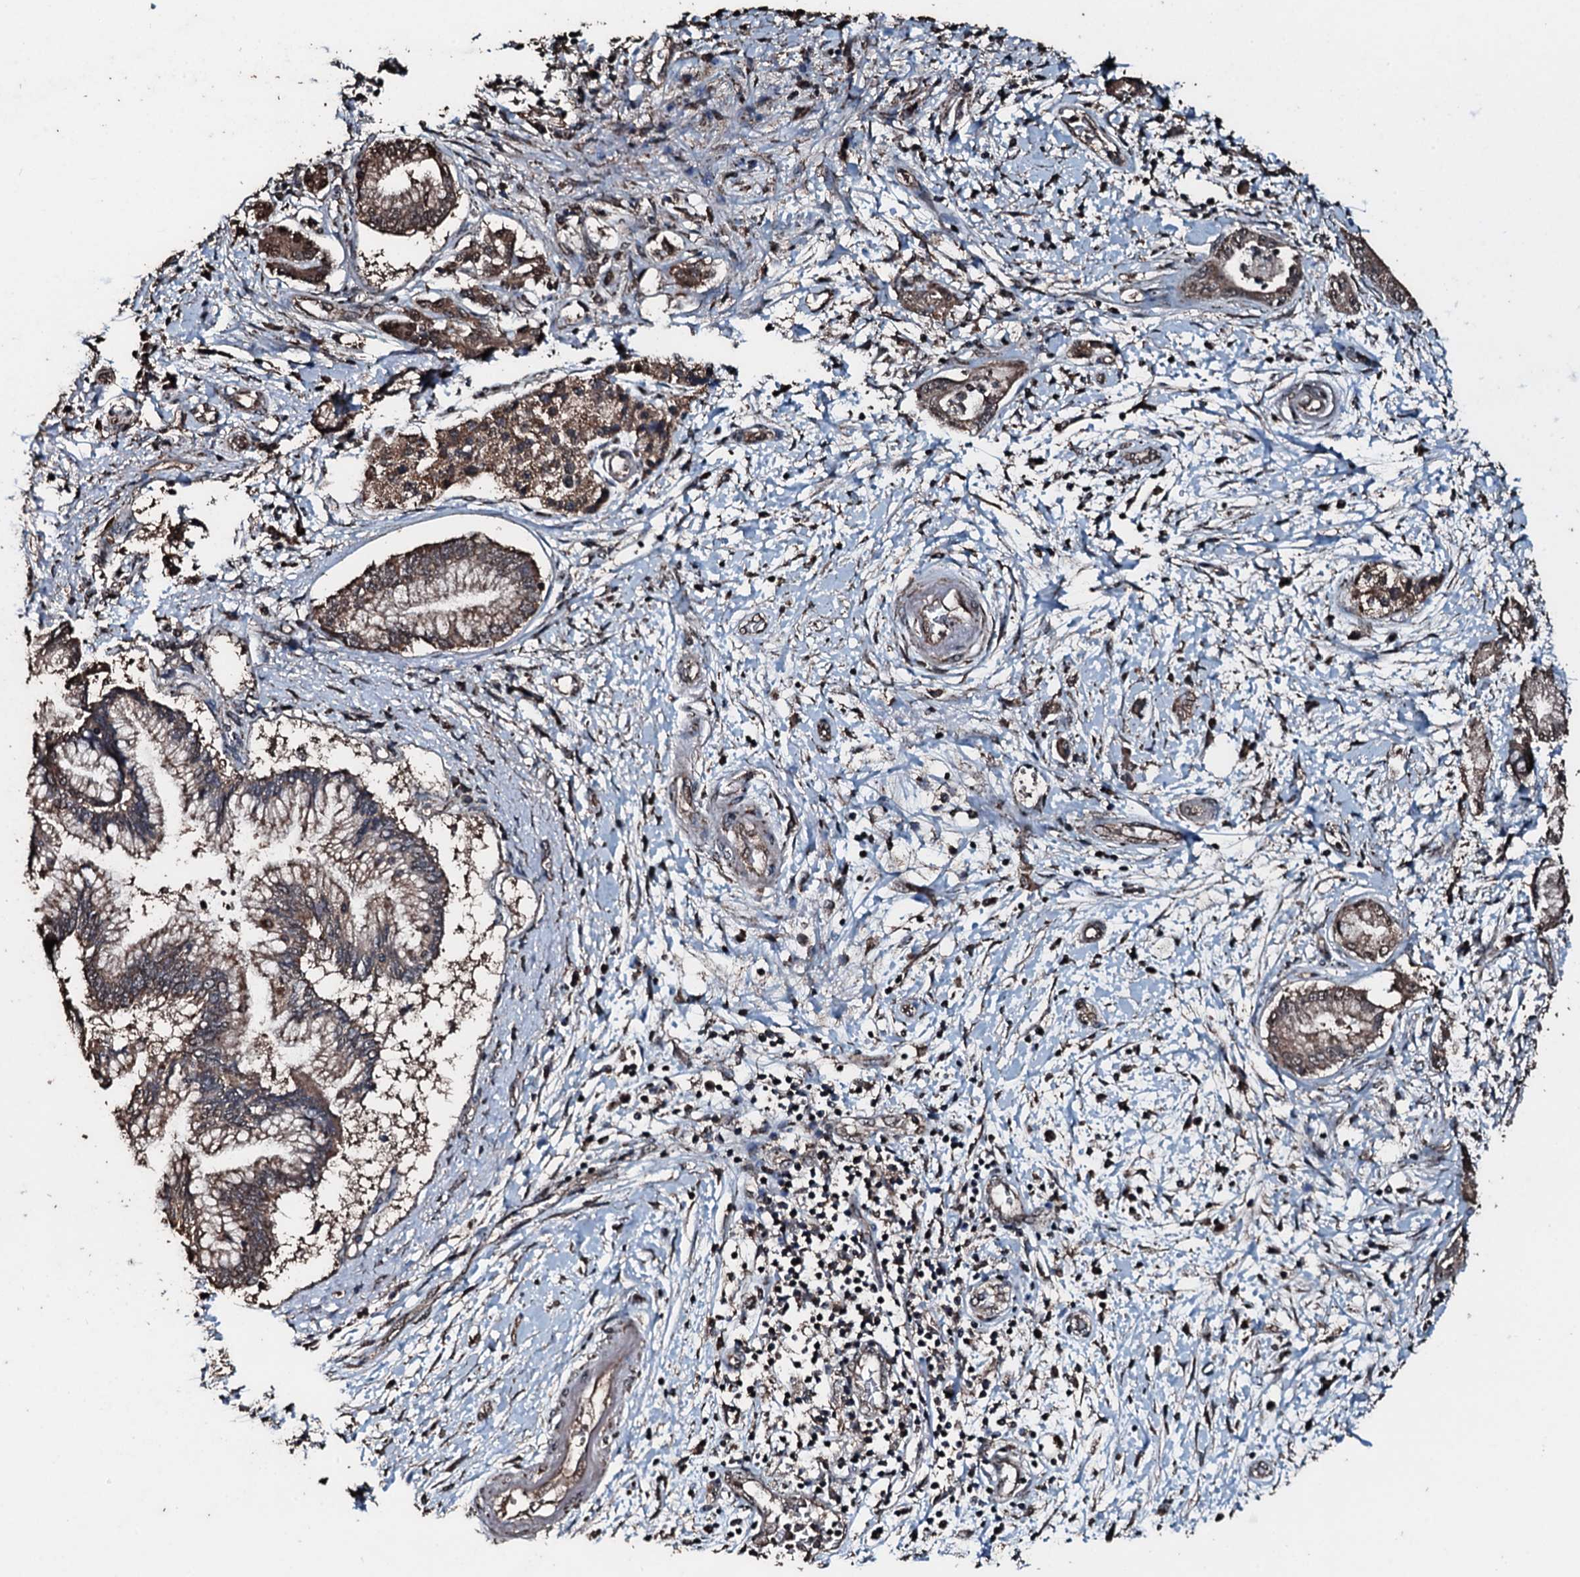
{"staining": {"intensity": "weak", "quantity": ">75%", "location": "cytoplasmic/membranous"}, "tissue": "pancreatic cancer", "cell_type": "Tumor cells", "image_type": "cancer", "snomed": [{"axis": "morphology", "description": "Adenocarcinoma, NOS"}, {"axis": "topography", "description": "Pancreas"}], "caption": "Protein analysis of pancreatic cancer tissue shows weak cytoplasmic/membranous positivity in about >75% of tumor cells.", "gene": "FAAP24", "patient": {"sex": "female", "age": 73}}